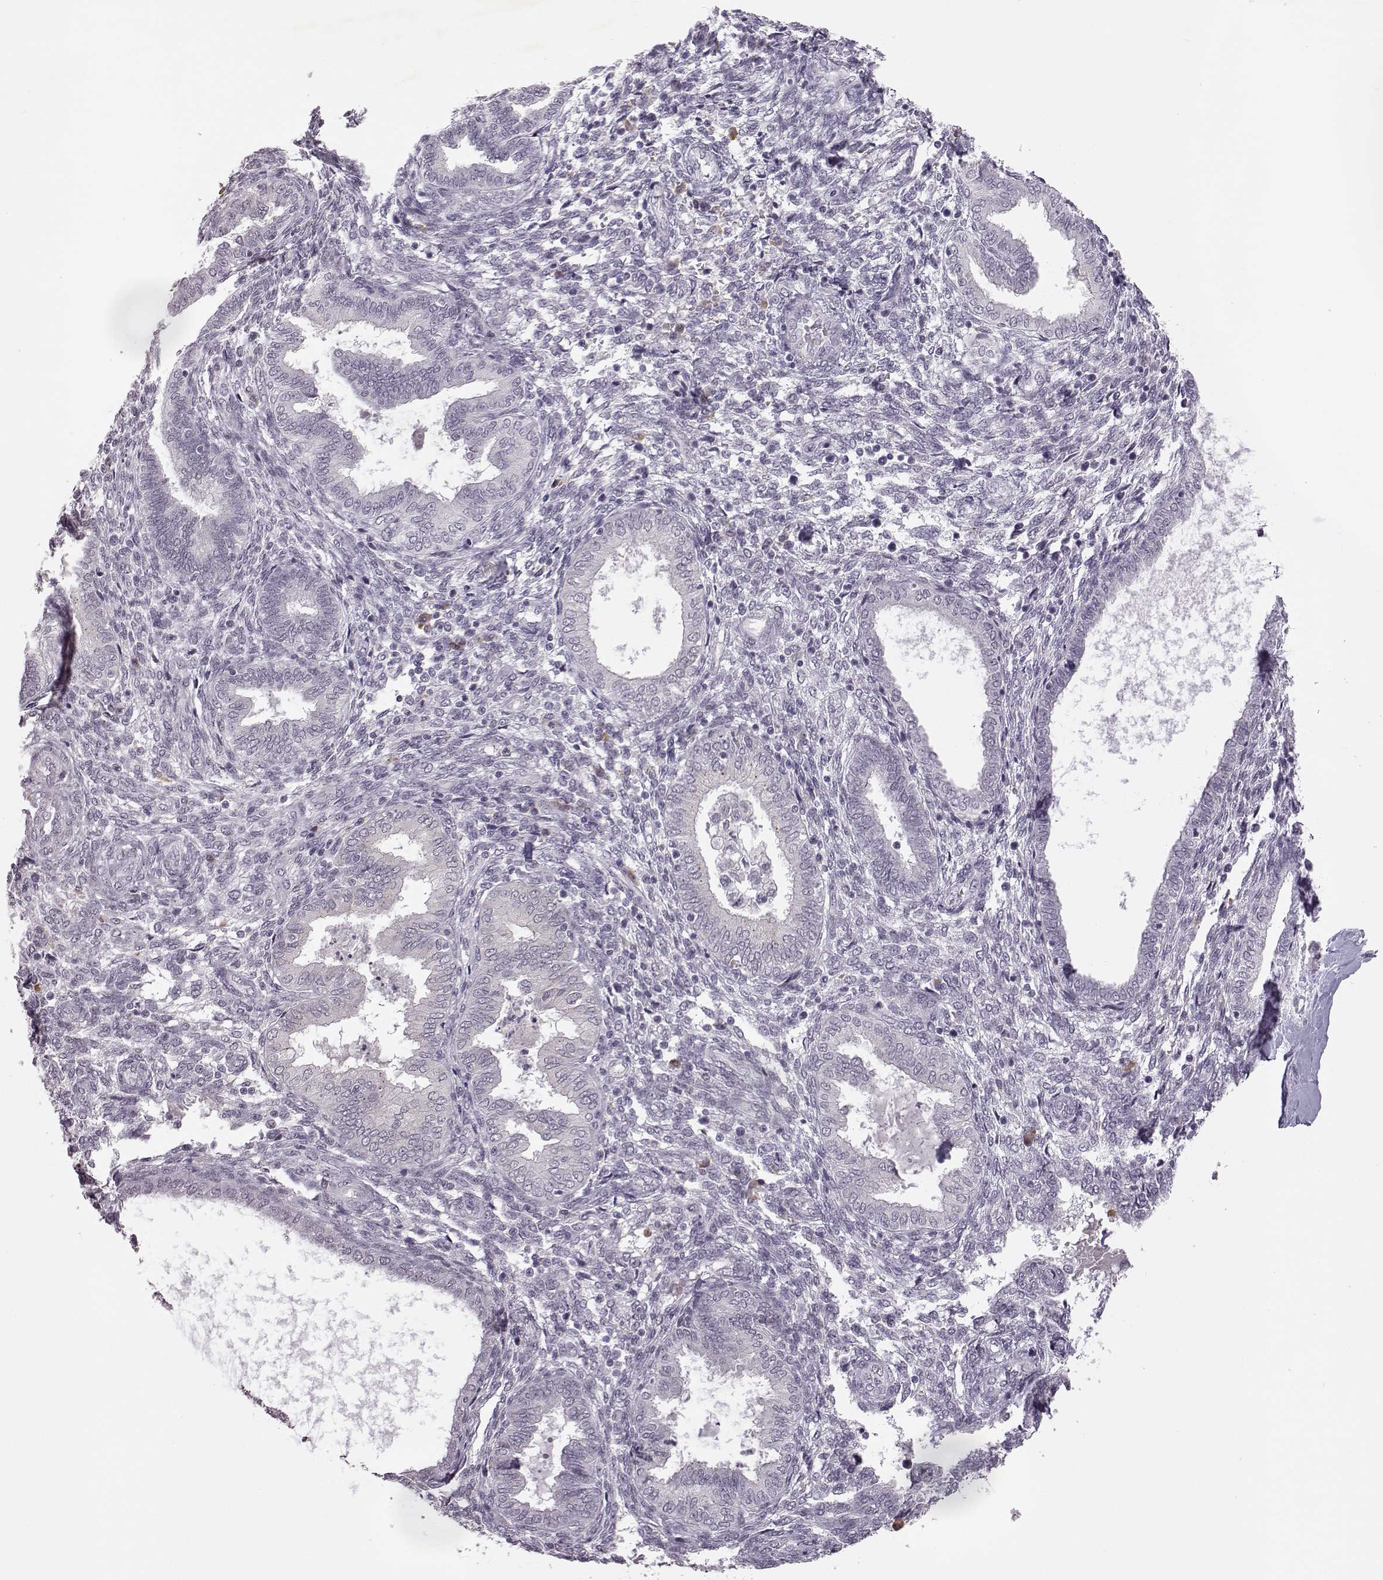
{"staining": {"intensity": "negative", "quantity": "none", "location": "none"}, "tissue": "endometrium", "cell_type": "Cells in endometrial stroma", "image_type": "normal", "snomed": [{"axis": "morphology", "description": "Normal tissue, NOS"}, {"axis": "topography", "description": "Endometrium"}], "caption": "Endometrium stained for a protein using immunohistochemistry displays no expression cells in endometrial stroma.", "gene": "VGF", "patient": {"sex": "female", "age": 42}}